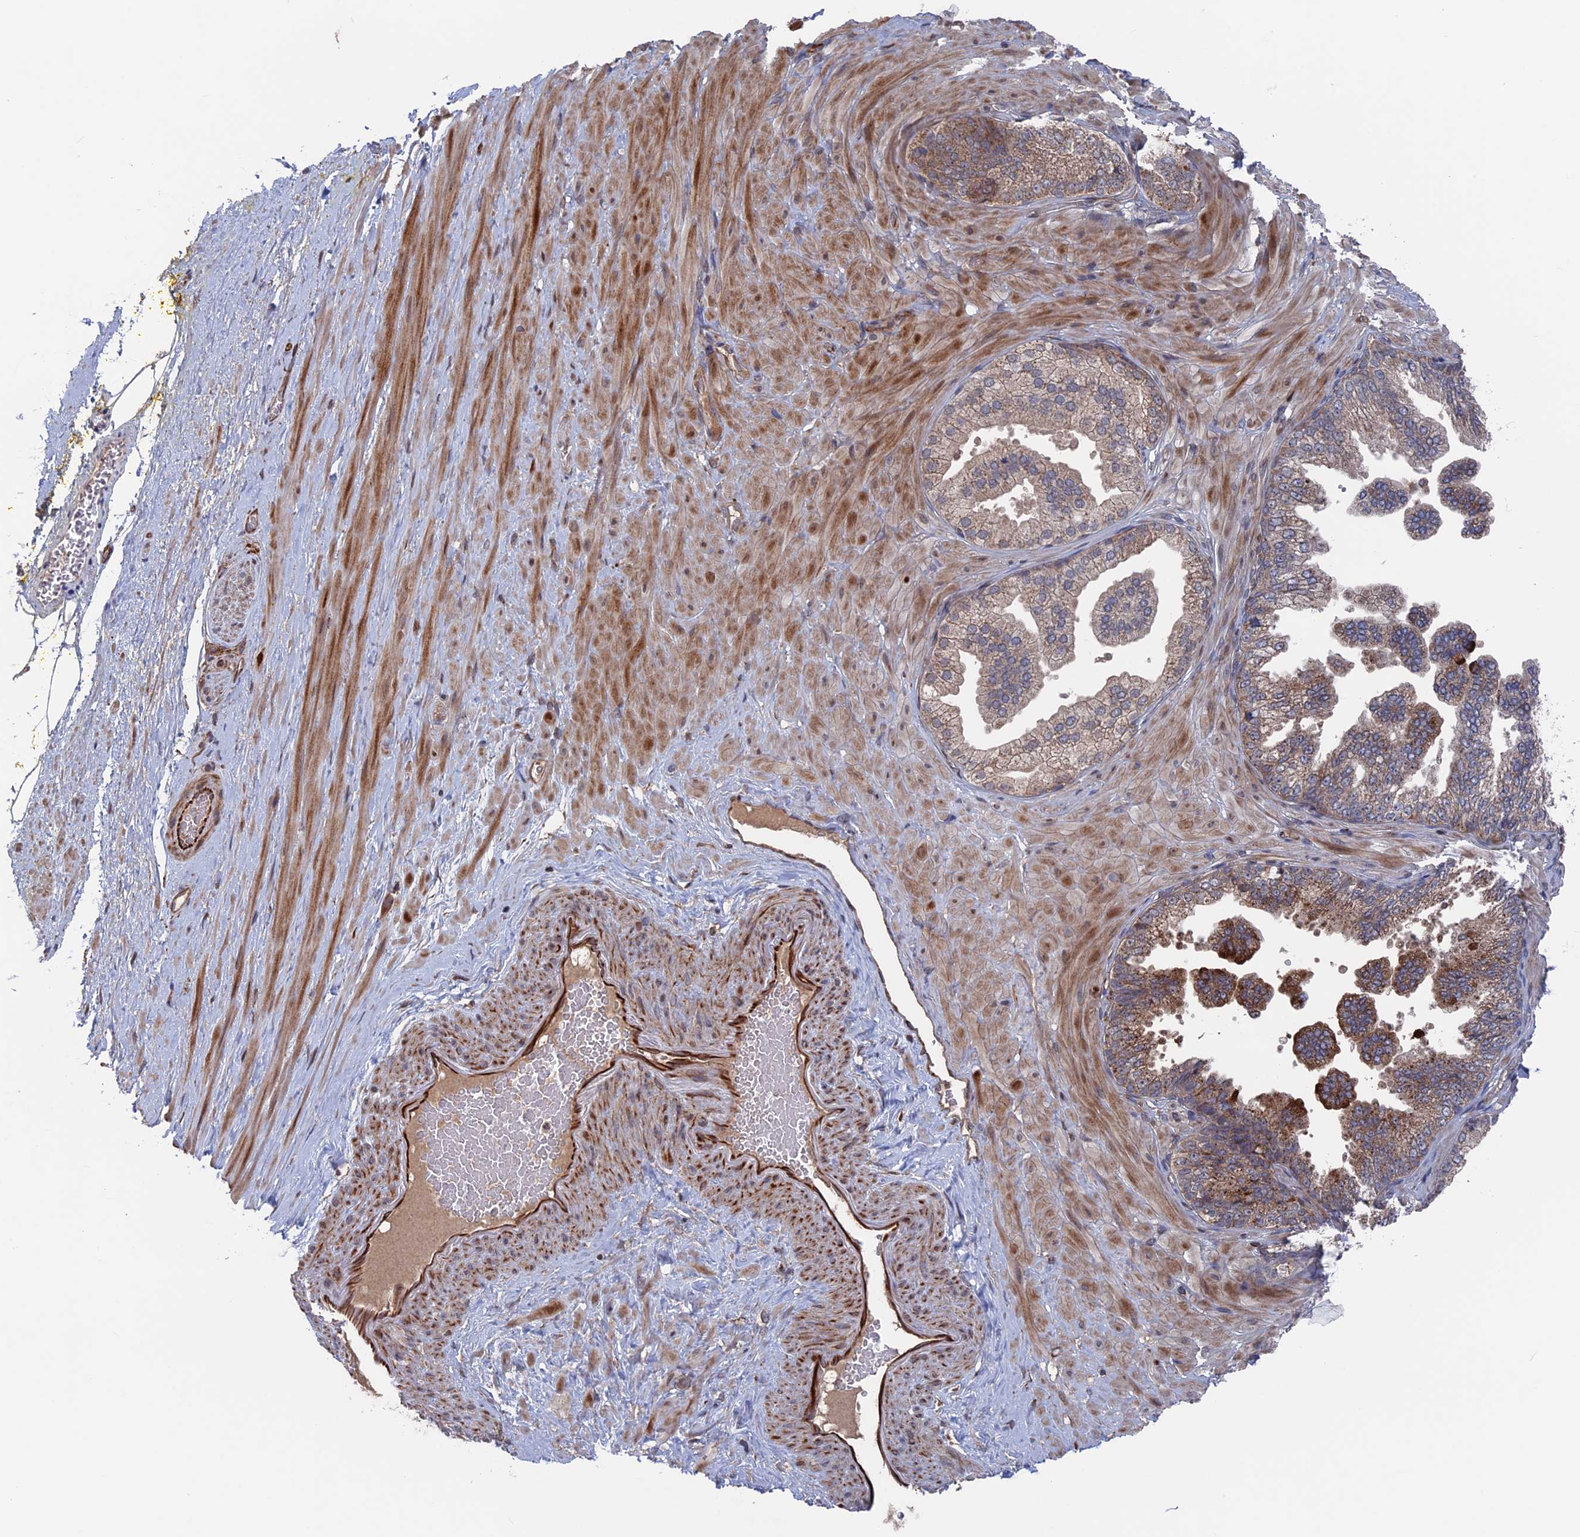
{"staining": {"intensity": "moderate", "quantity": ">75%", "location": "cytoplasmic/membranous"}, "tissue": "soft tissue", "cell_type": "Chondrocytes", "image_type": "normal", "snomed": [{"axis": "morphology", "description": "Normal tissue, NOS"}, {"axis": "morphology", "description": "Adenocarcinoma, Low grade"}, {"axis": "topography", "description": "Prostate"}, {"axis": "topography", "description": "Peripheral nerve tissue"}], "caption": "This image shows immunohistochemistry staining of normal soft tissue, with medium moderate cytoplasmic/membranous positivity in approximately >75% of chondrocytes.", "gene": "PLA2G15", "patient": {"sex": "male", "age": 63}}